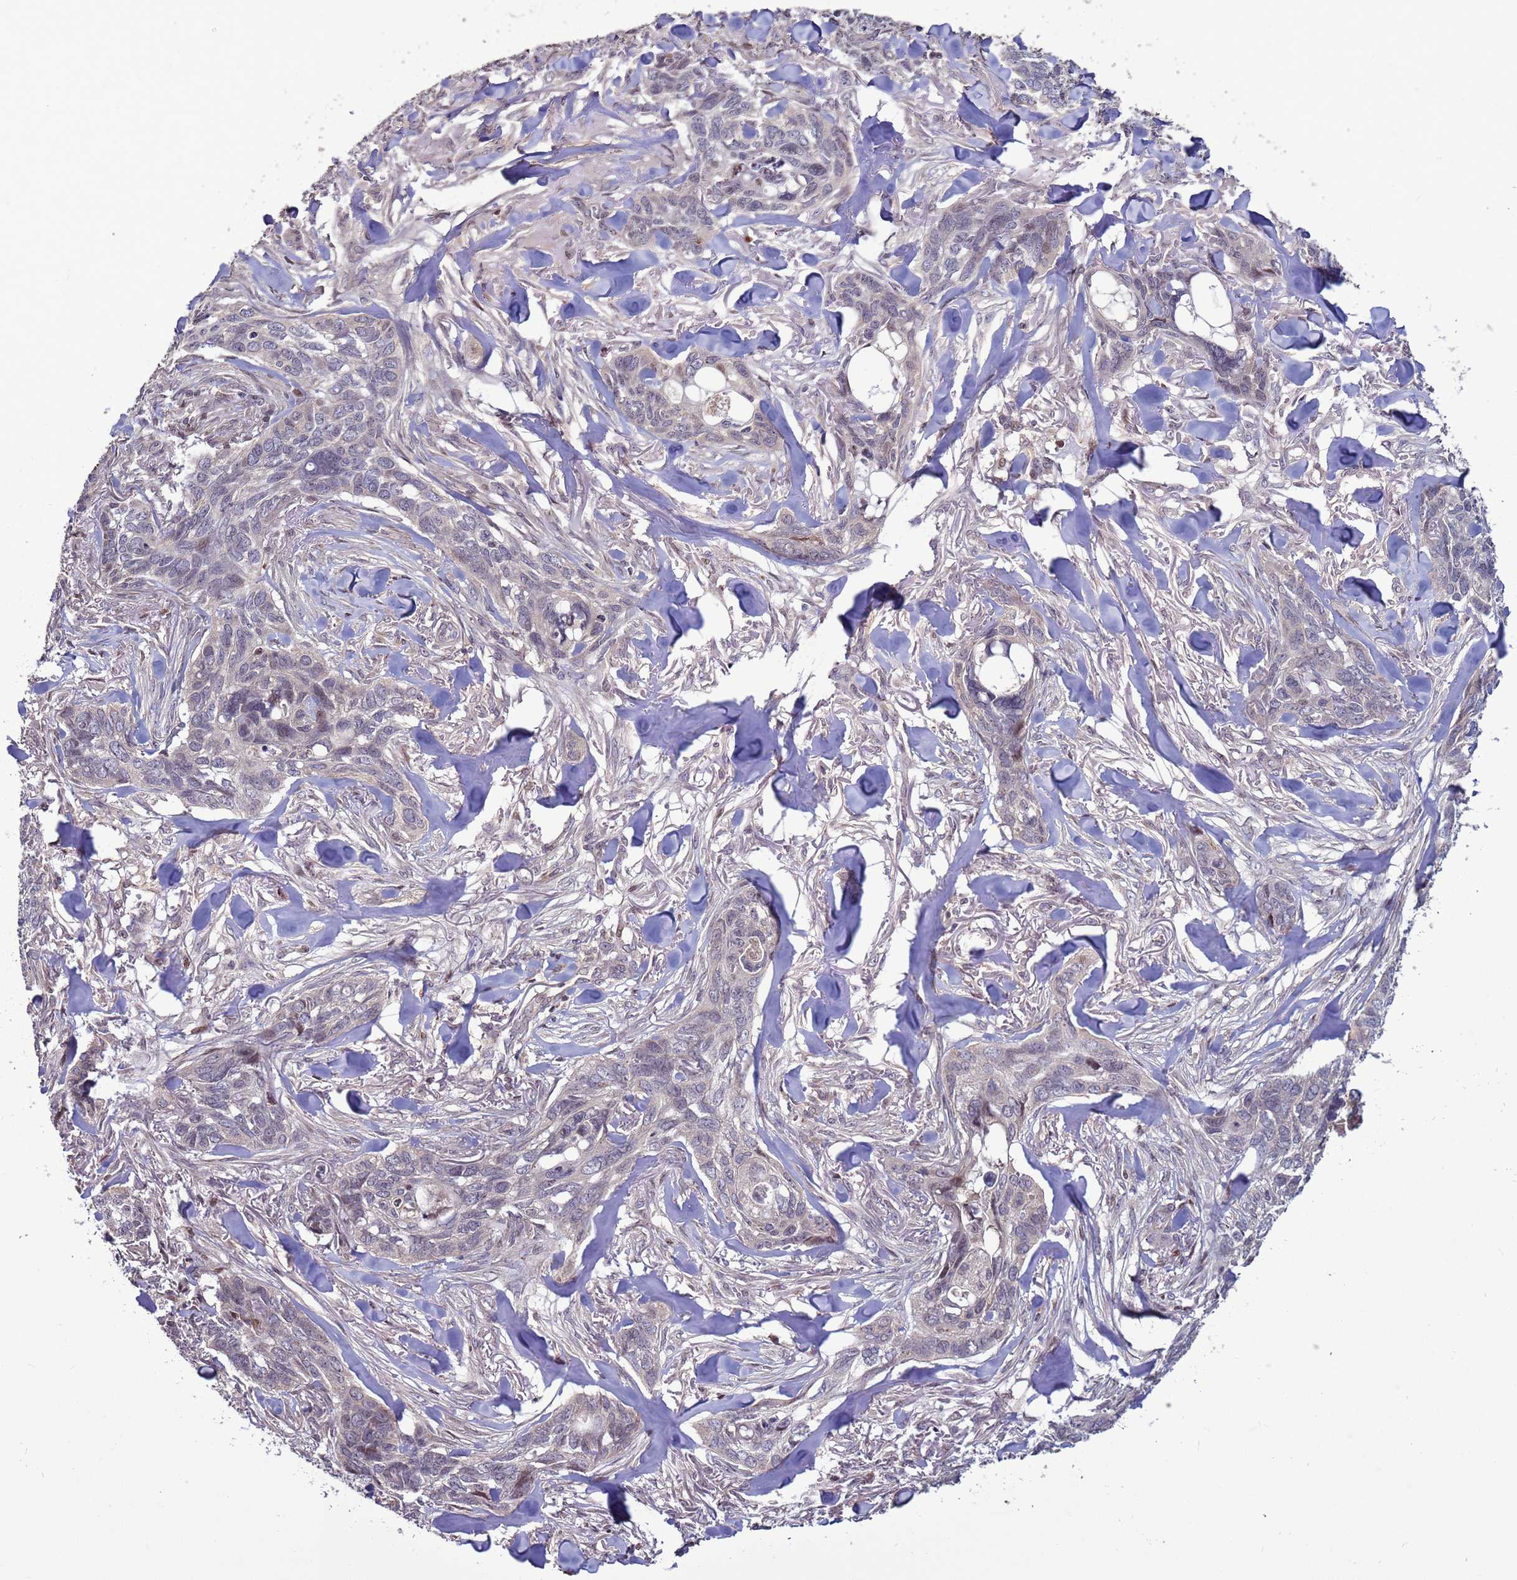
{"staining": {"intensity": "weak", "quantity": "<25%", "location": "nuclear"}, "tissue": "skin cancer", "cell_type": "Tumor cells", "image_type": "cancer", "snomed": [{"axis": "morphology", "description": "Basal cell carcinoma"}, {"axis": "topography", "description": "Skin"}], "caption": "Immunohistochemistry histopathology image of skin cancer (basal cell carcinoma) stained for a protein (brown), which shows no positivity in tumor cells. (DAB (3,3'-diaminobenzidine) immunohistochemistry with hematoxylin counter stain).", "gene": "HGH1", "patient": {"sex": "male", "age": 86}}